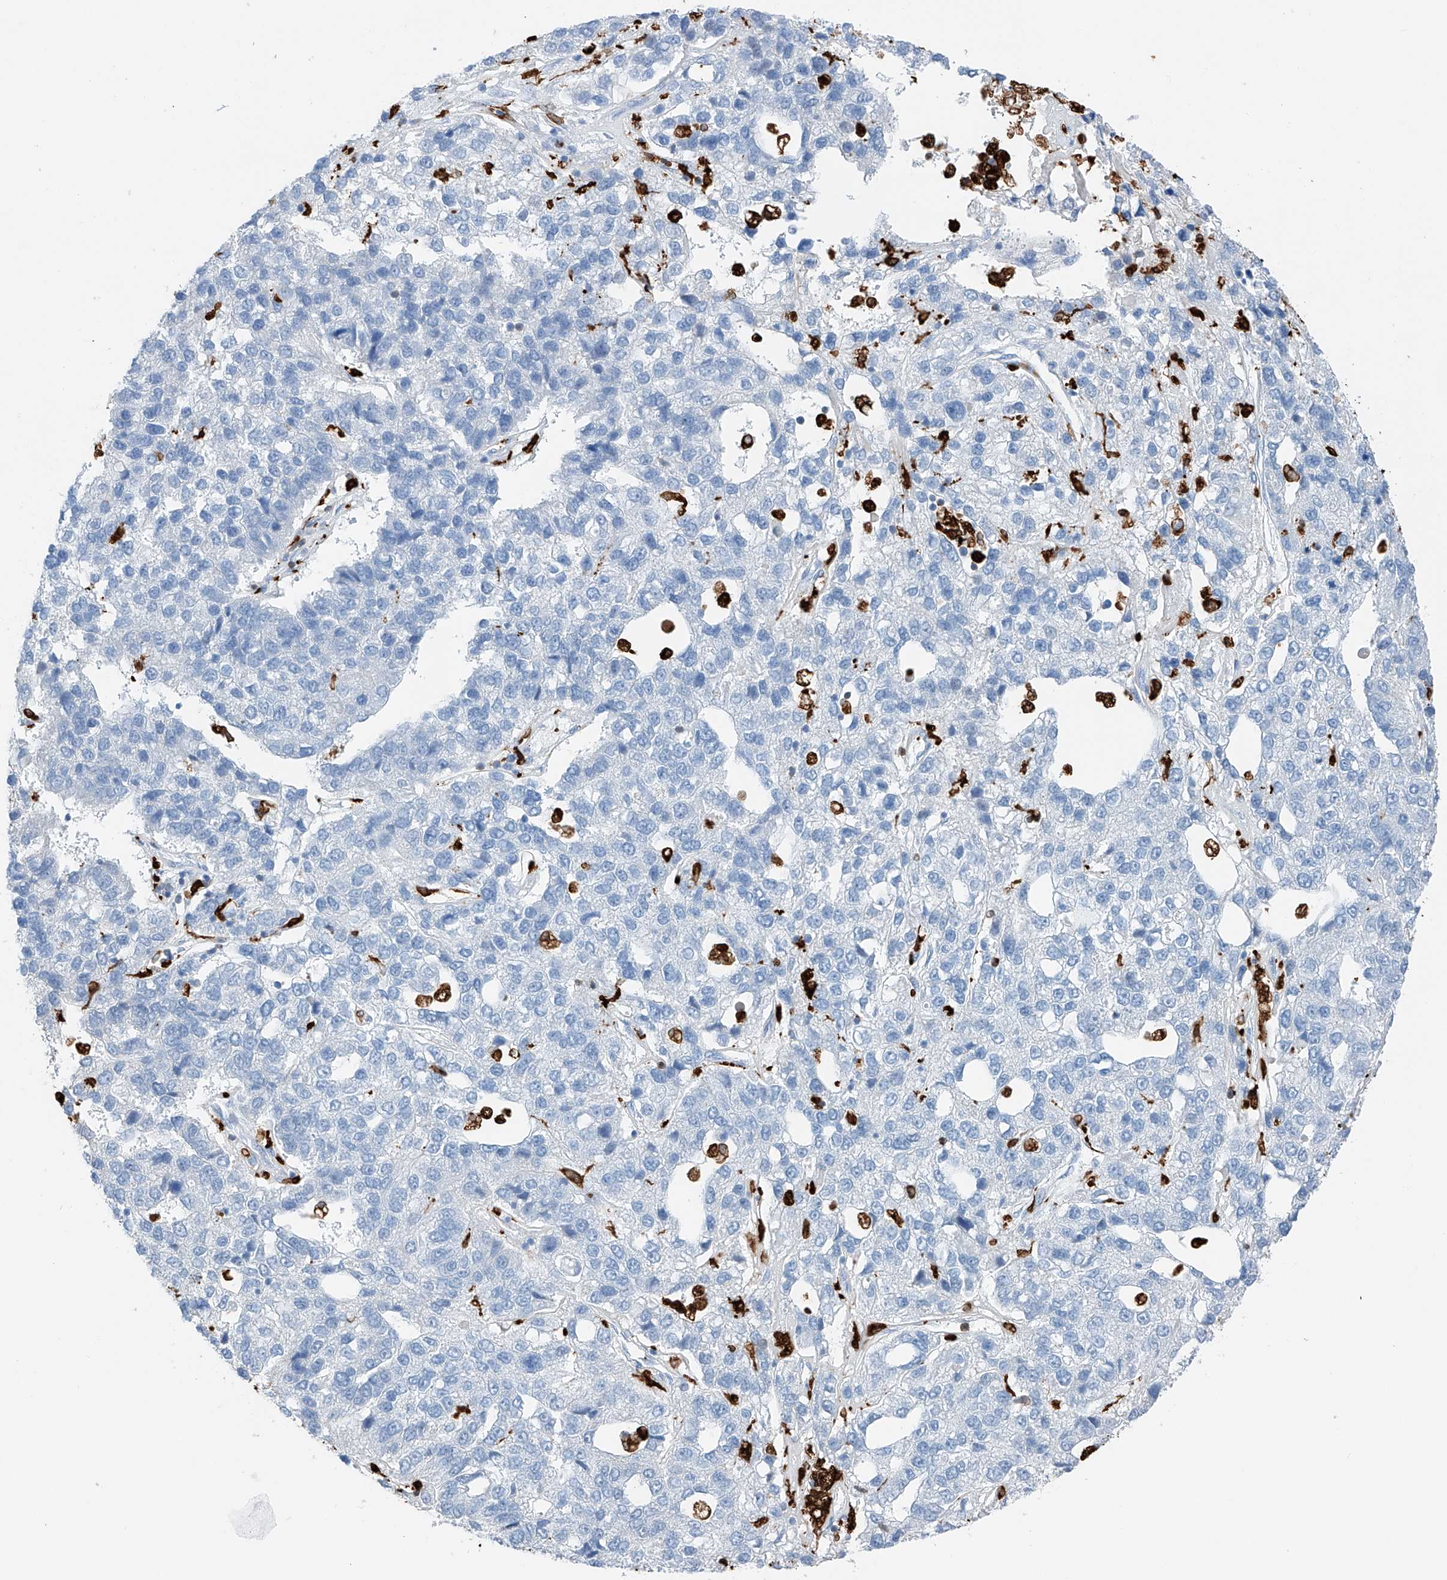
{"staining": {"intensity": "negative", "quantity": "none", "location": "none"}, "tissue": "pancreatic cancer", "cell_type": "Tumor cells", "image_type": "cancer", "snomed": [{"axis": "morphology", "description": "Adenocarcinoma, NOS"}, {"axis": "topography", "description": "Pancreas"}], "caption": "This is a photomicrograph of IHC staining of pancreatic cancer, which shows no positivity in tumor cells.", "gene": "TBXAS1", "patient": {"sex": "female", "age": 61}}